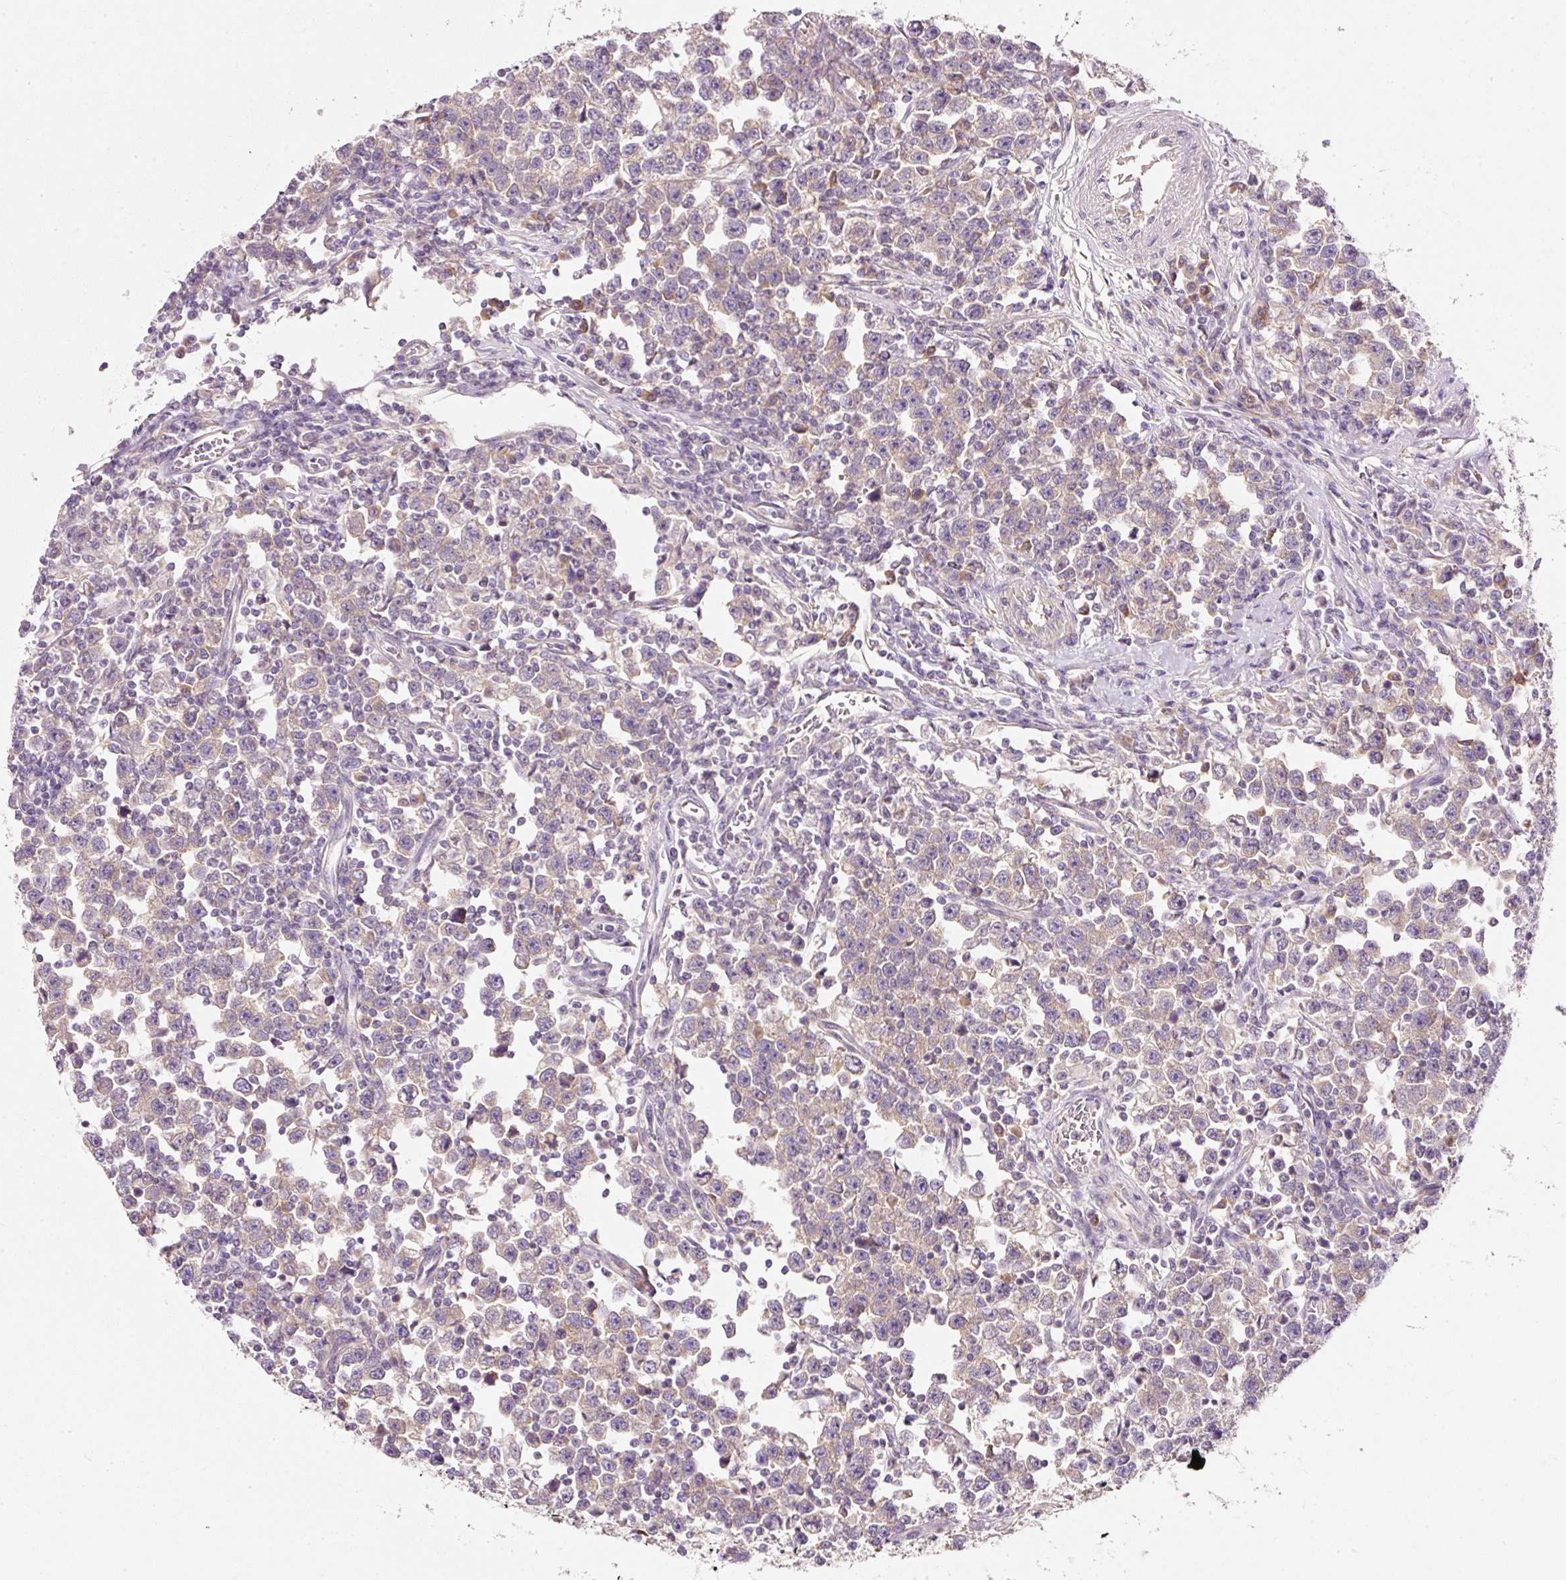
{"staining": {"intensity": "weak", "quantity": "25%-75%", "location": "cytoplasmic/membranous"}, "tissue": "testis cancer", "cell_type": "Tumor cells", "image_type": "cancer", "snomed": [{"axis": "morphology", "description": "Seminoma, NOS"}, {"axis": "topography", "description": "Testis"}], "caption": "Protein staining by IHC displays weak cytoplasmic/membranous staining in approximately 25%-75% of tumor cells in testis cancer (seminoma).", "gene": "RNF167", "patient": {"sex": "male", "age": 43}}